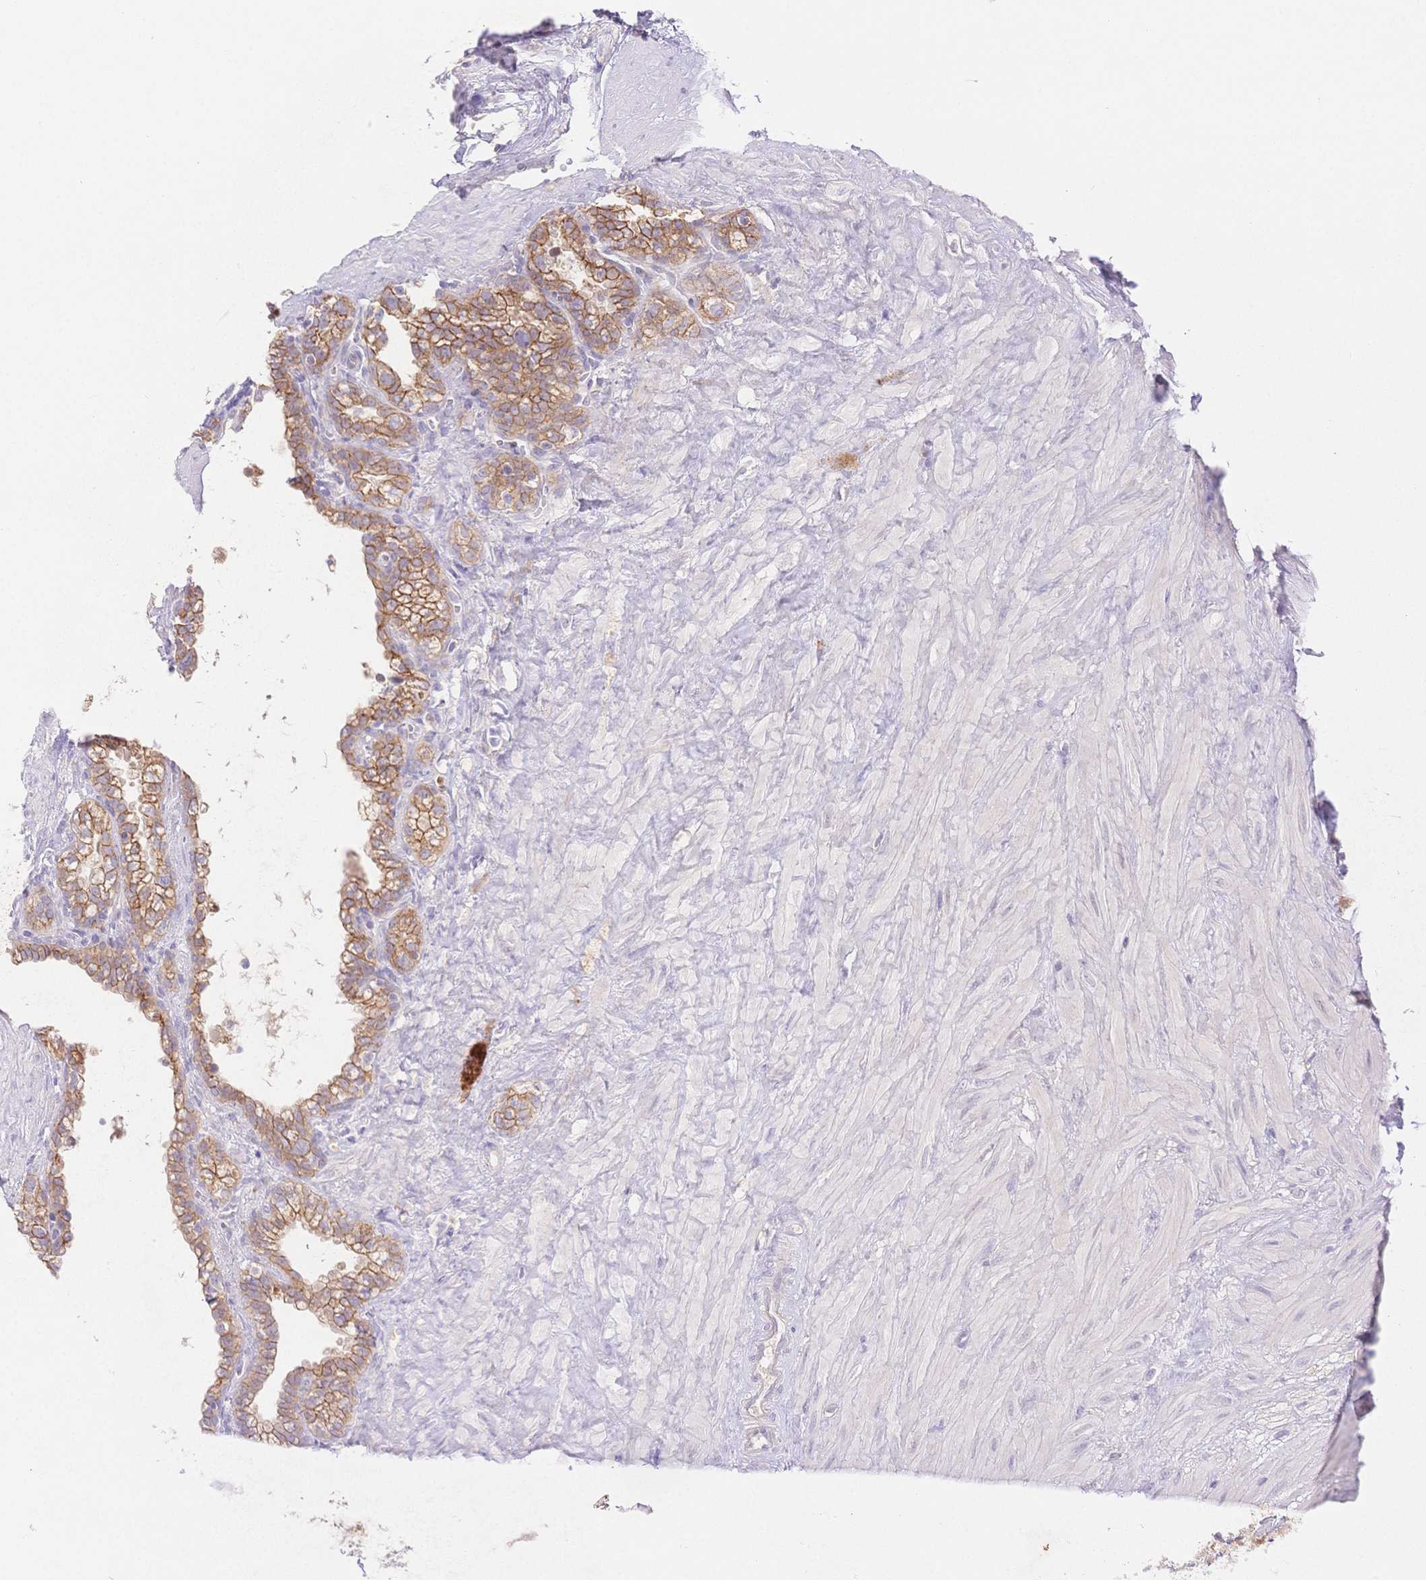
{"staining": {"intensity": "moderate", "quantity": ">75%", "location": "cytoplasmic/membranous"}, "tissue": "seminal vesicle", "cell_type": "Glandular cells", "image_type": "normal", "snomed": [{"axis": "morphology", "description": "Normal tissue, NOS"}, {"axis": "topography", "description": "Seminal veicle"}], "caption": "Moderate cytoplasmic/membranous protein expression is appreciated in about >75% of glandular cells in seminal vesicle. Nuclei are stained in blue.", "gene": "WDR54", "patient": {"sex": "male", "age": 76}}